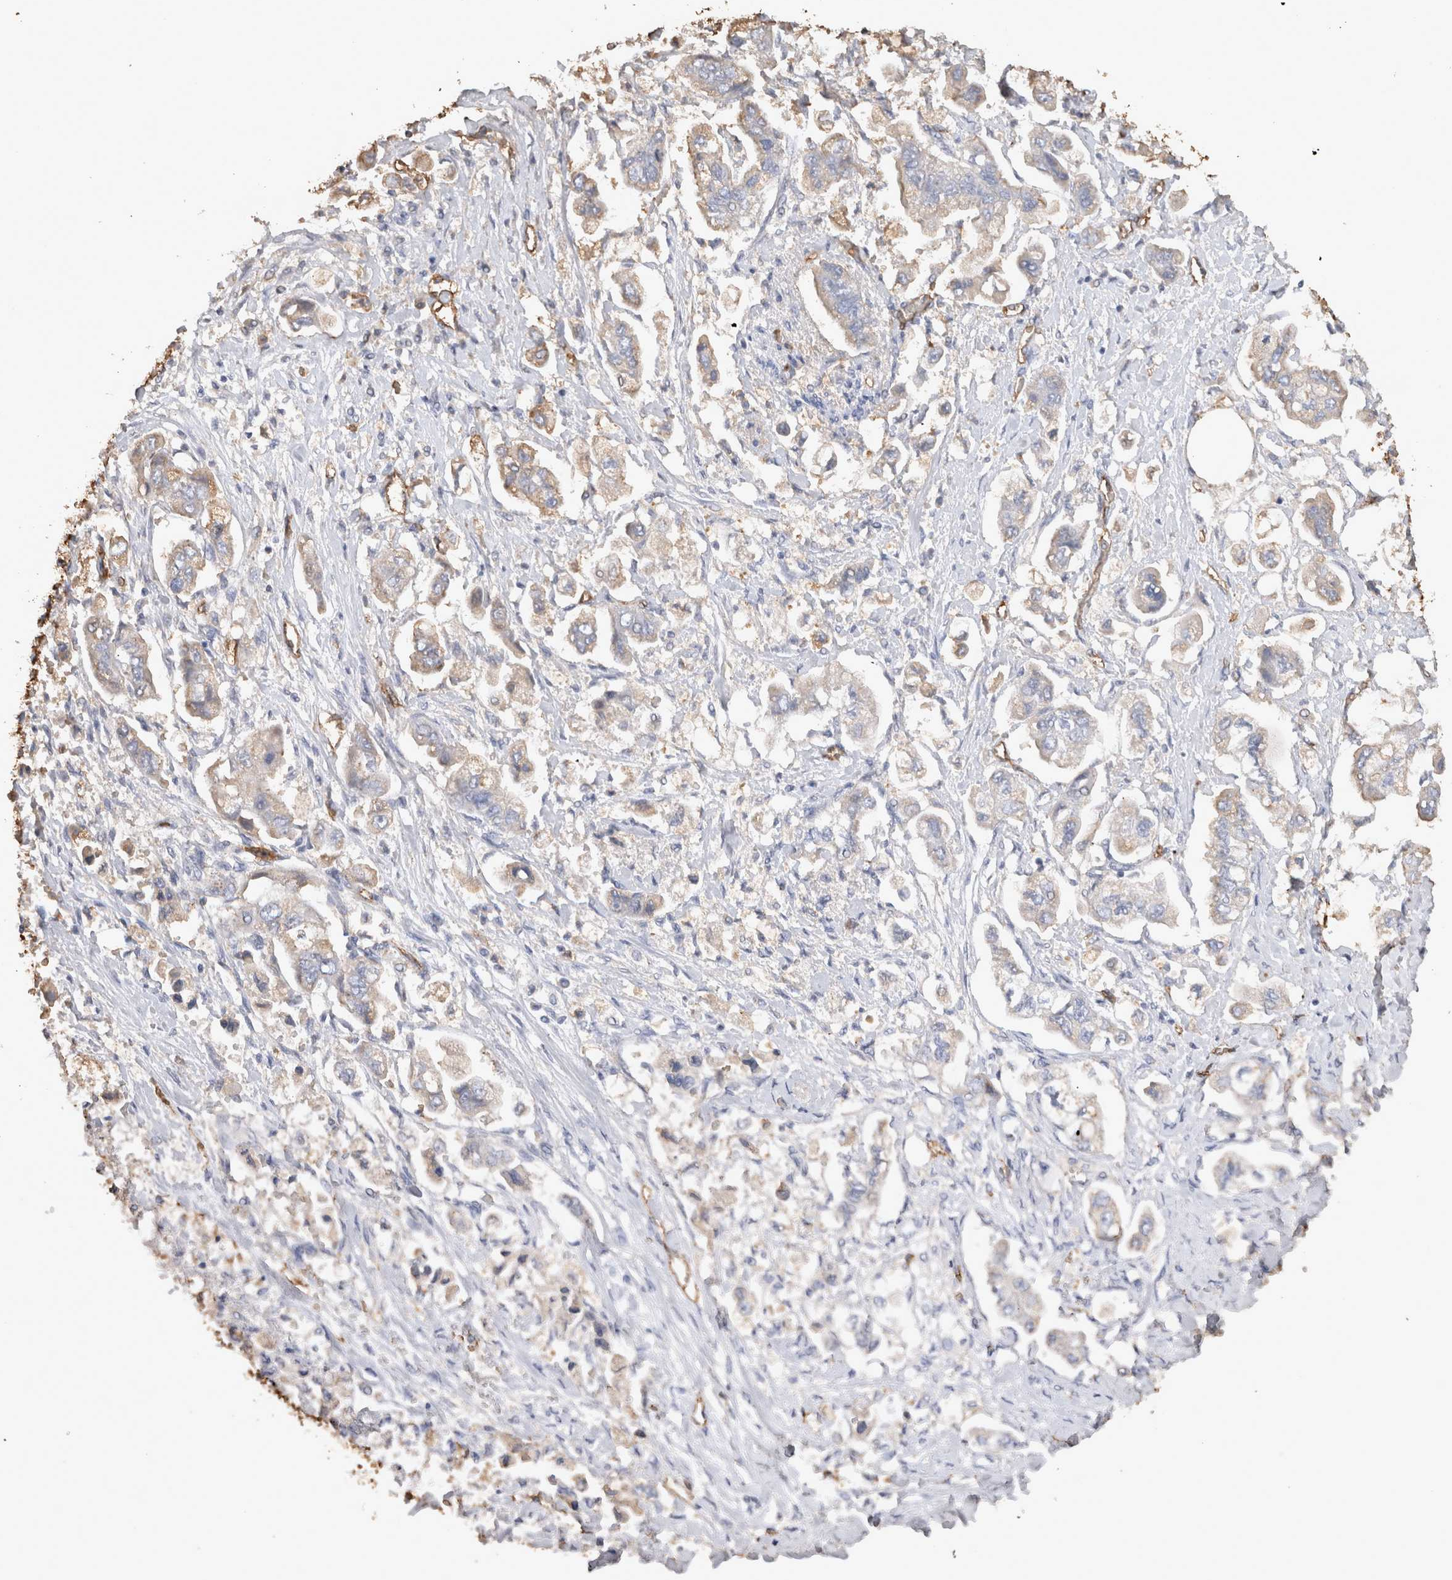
{"staining": {"intensity": "weak", "quantity": "<25%", "location": "cytoplasmic/membranous"}, "tissue": "stomach cancer", "cell_type": "Tumor cells", "image_type": "cancer", "snomed": [{"axis": "morphology", "description": "Adenocarcinoma, NOS"}, {"axis": "topography", "description": "Stomach"}], "caption": "The micrograph exhibits no significant staining in tumor cells of stomach cancer (adenocarcinoma).", "gene": "IL17RC", "patient": {"sex": "male", "age": 62}}